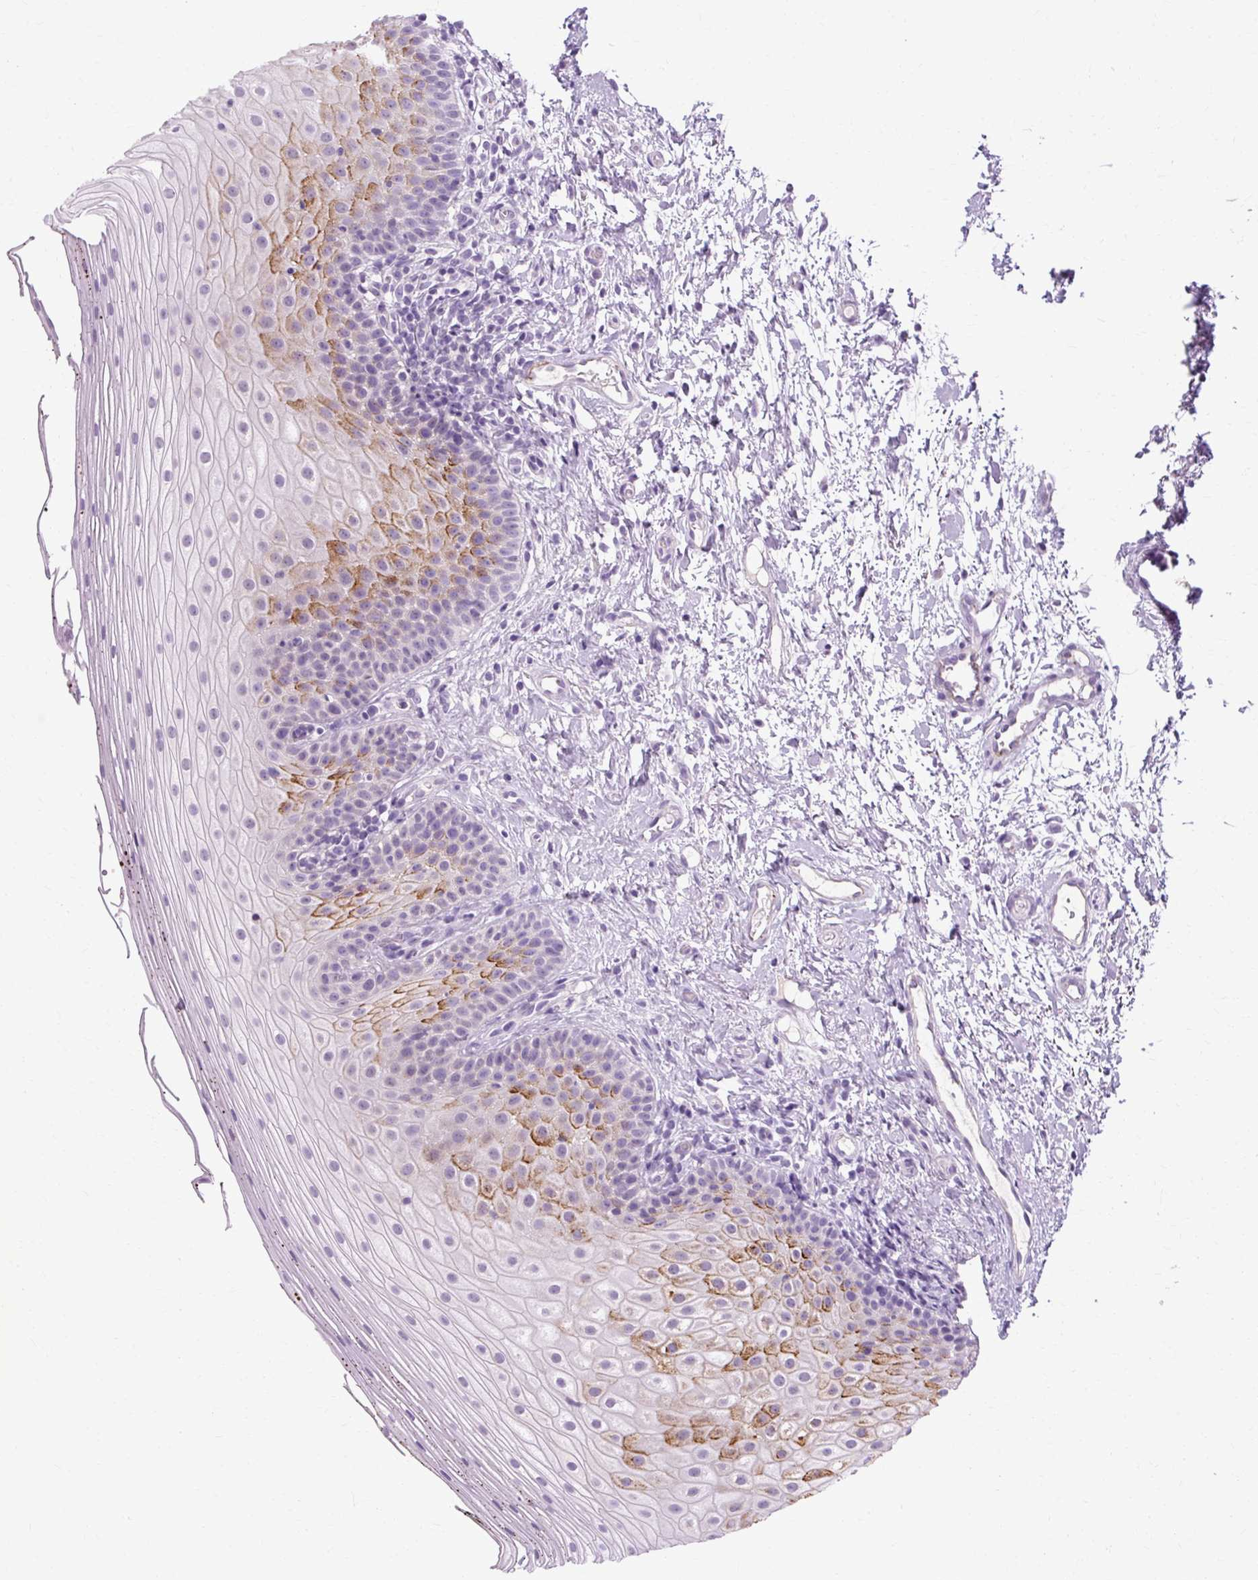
{"staining": {"intensity": "moderate", "quantity": "<25%", "location": "cytoplasmic/membranous"}, "tissue": "oral mucosa", "cell_type": "Squamous epithelial cells", "image_type": "normal", "snomed": [{"axis": "morphology", "description": "Normal tissue, NOS"}, {"axis": "topography", "description": "Oral tissue"}], "caption": "A low amount of moderate cytoplasmic/membranous expression is appreciated in about <25% of squamous epithelial cells in normal oral mucosa.", "gene": "B3GNT4", "patient": {"sex": "male", "age": 75}}